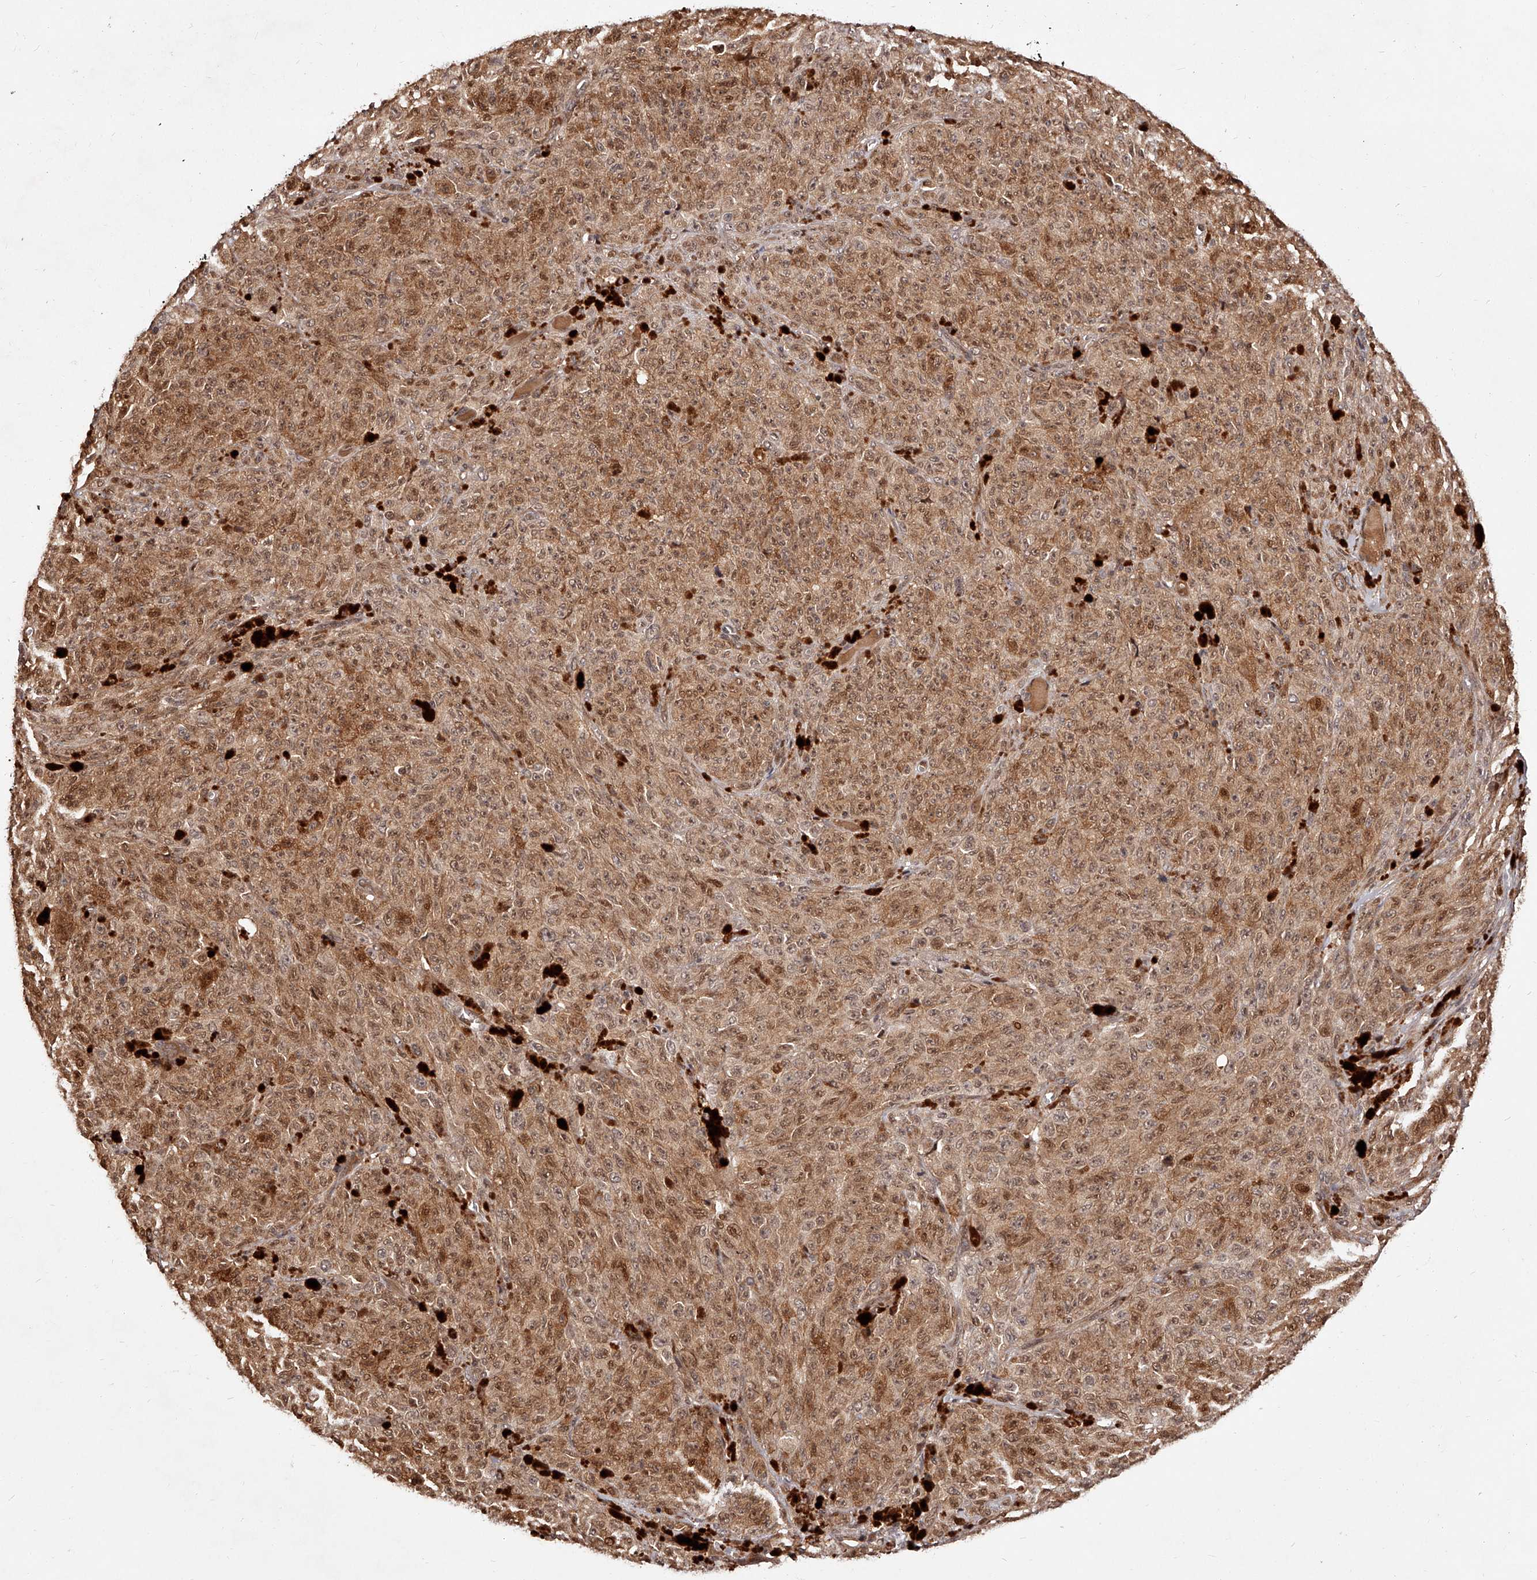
{"staining": {"intensity": "moderate", "quantity": ">75%", "location": "cytoplasmic/membranous,nuclear"}, "tissue": "melanoma", "cell_type": "Tumor cells", "image_type": "cancer", "snomed": [{"axis": "morphology", "description": "Malignant melanoma, NOS"}, {"axis": "topography", "description": "Skin"}], "caption": "Tumor cells reveal medium levels of moderate cytoplasmic/membranous and nuclear expression in approximately >75% of cells in malignant melanoma. The staining is performed using DAB (3,3'-diaminobenzidine) brown chromogen to label protein expression. The nuclei are counter-stained blue using hematoxylin.", "gene": "CUL7", "patient": {"sex": "female", "age": 82}}